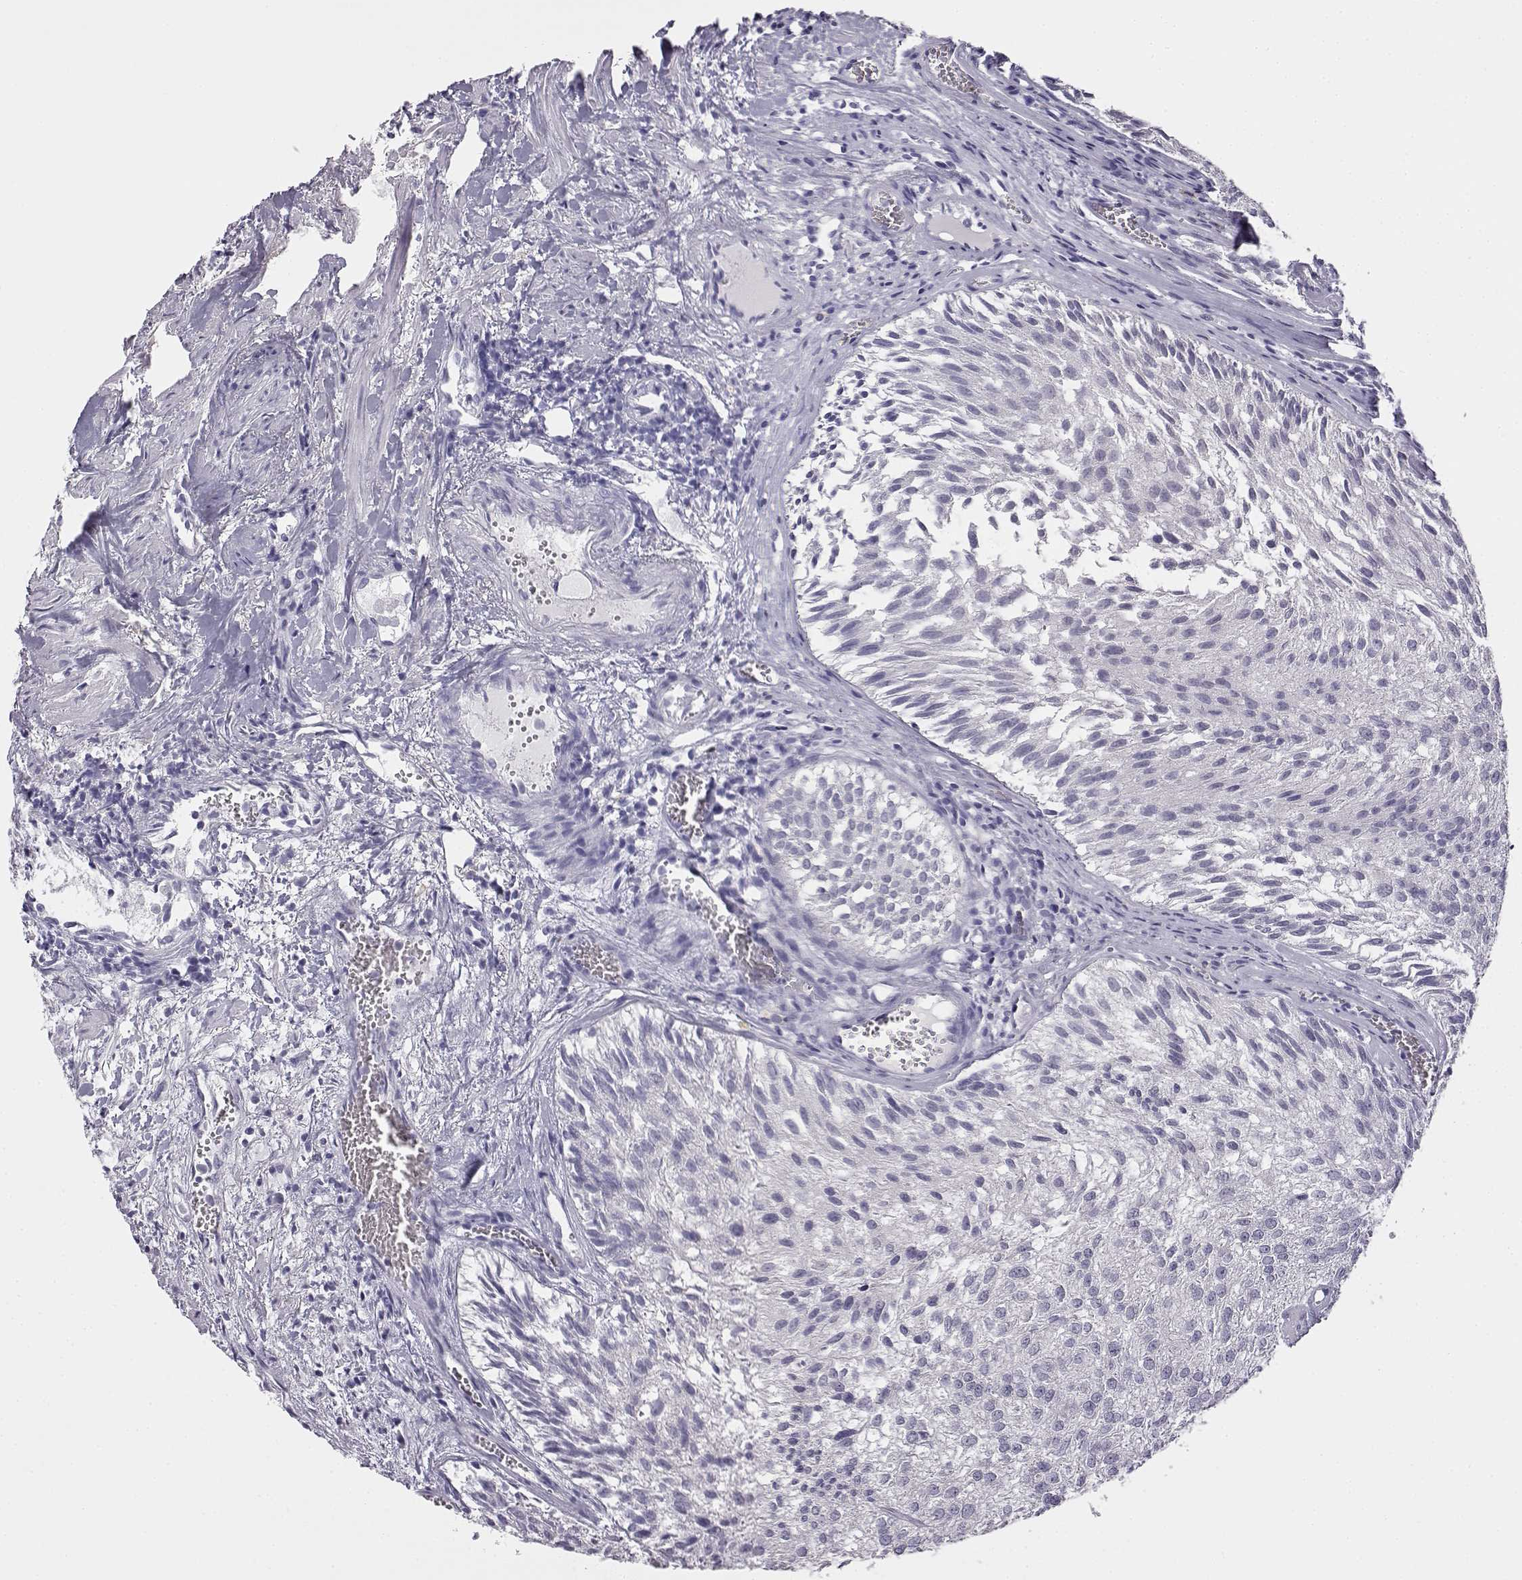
{"staining": {"intensity": "negative", "quantity": "none", "location": "none"}, "tissue": "urothelial cancer", "cell_type": "Tumor cells", "image_type": "cancer", "snomed": [{"axis": "morphology", "description": "Urothelial carcinoma, Low grade"}, {"axis": "topography", "description": "Urinary bladder"}], "caption": "Tumor cells show no significant protein staining in low-grade urothelial carcinoma.", "gene": "VGF", "patient": {"sex": "female", "age": 87}}